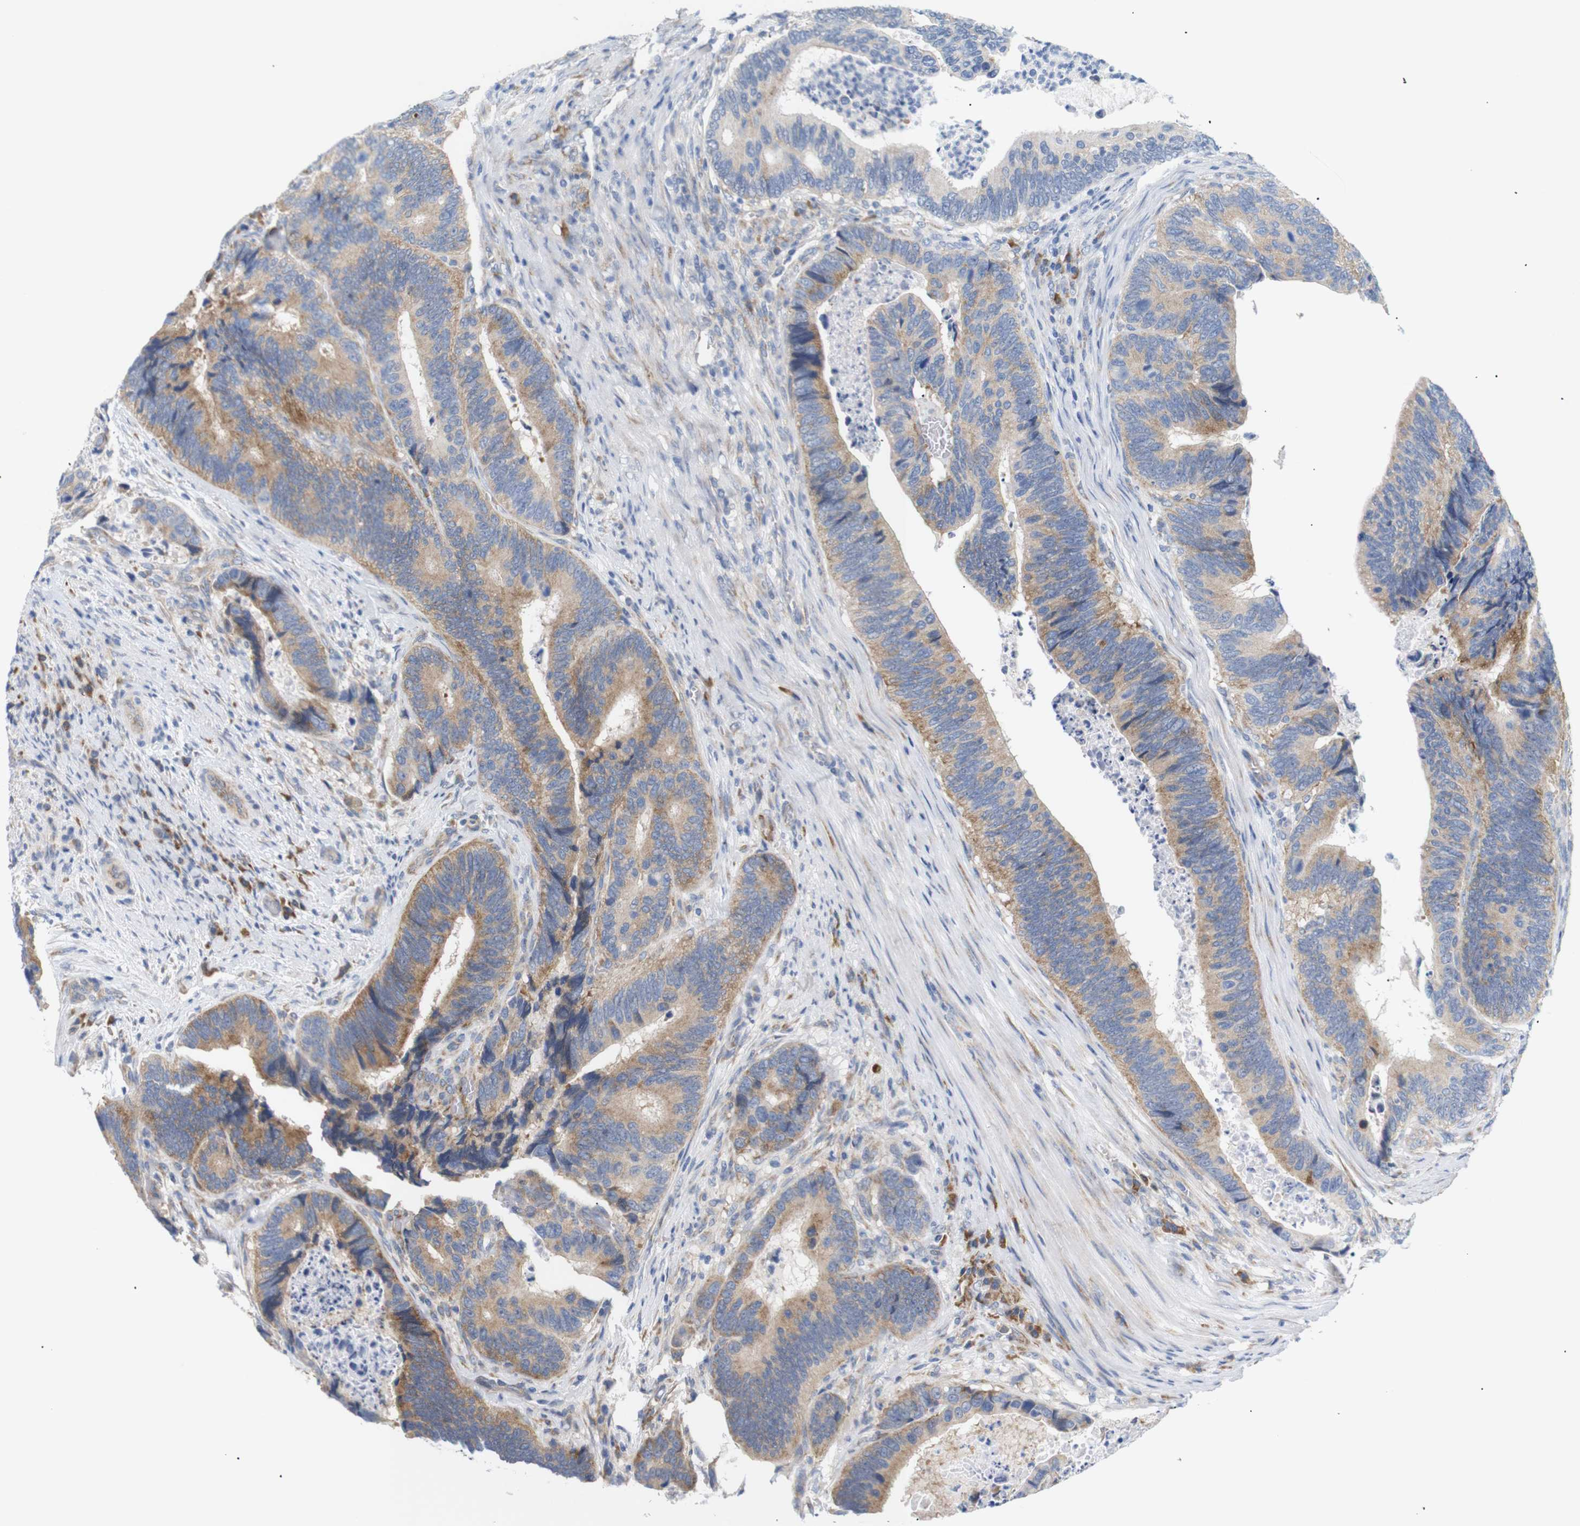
{"staining": {"intensity": "moderate", "quantity": ">75%", "location": "cytoplasmic/membranous"}, "tissue": "colorectal cancer", "cell_type": "Tumor cells", "image_type": "cancer", "snomed": [{"axis": "morphology", "description": "Inflammation, NOS"}, {"axis": "morphology", "description": "Adenocarcinoma, NOS"}, {"axis": "topography", "description": "Colon"}], "caption": "A brown stain highlights moderate cytoplasmic/membranous positivity of a protein in colorectal cancer (adenocarcinoma) tumor cells.", "gene": "TRIM5", "patient": {"sex": "male", "age": 72}}